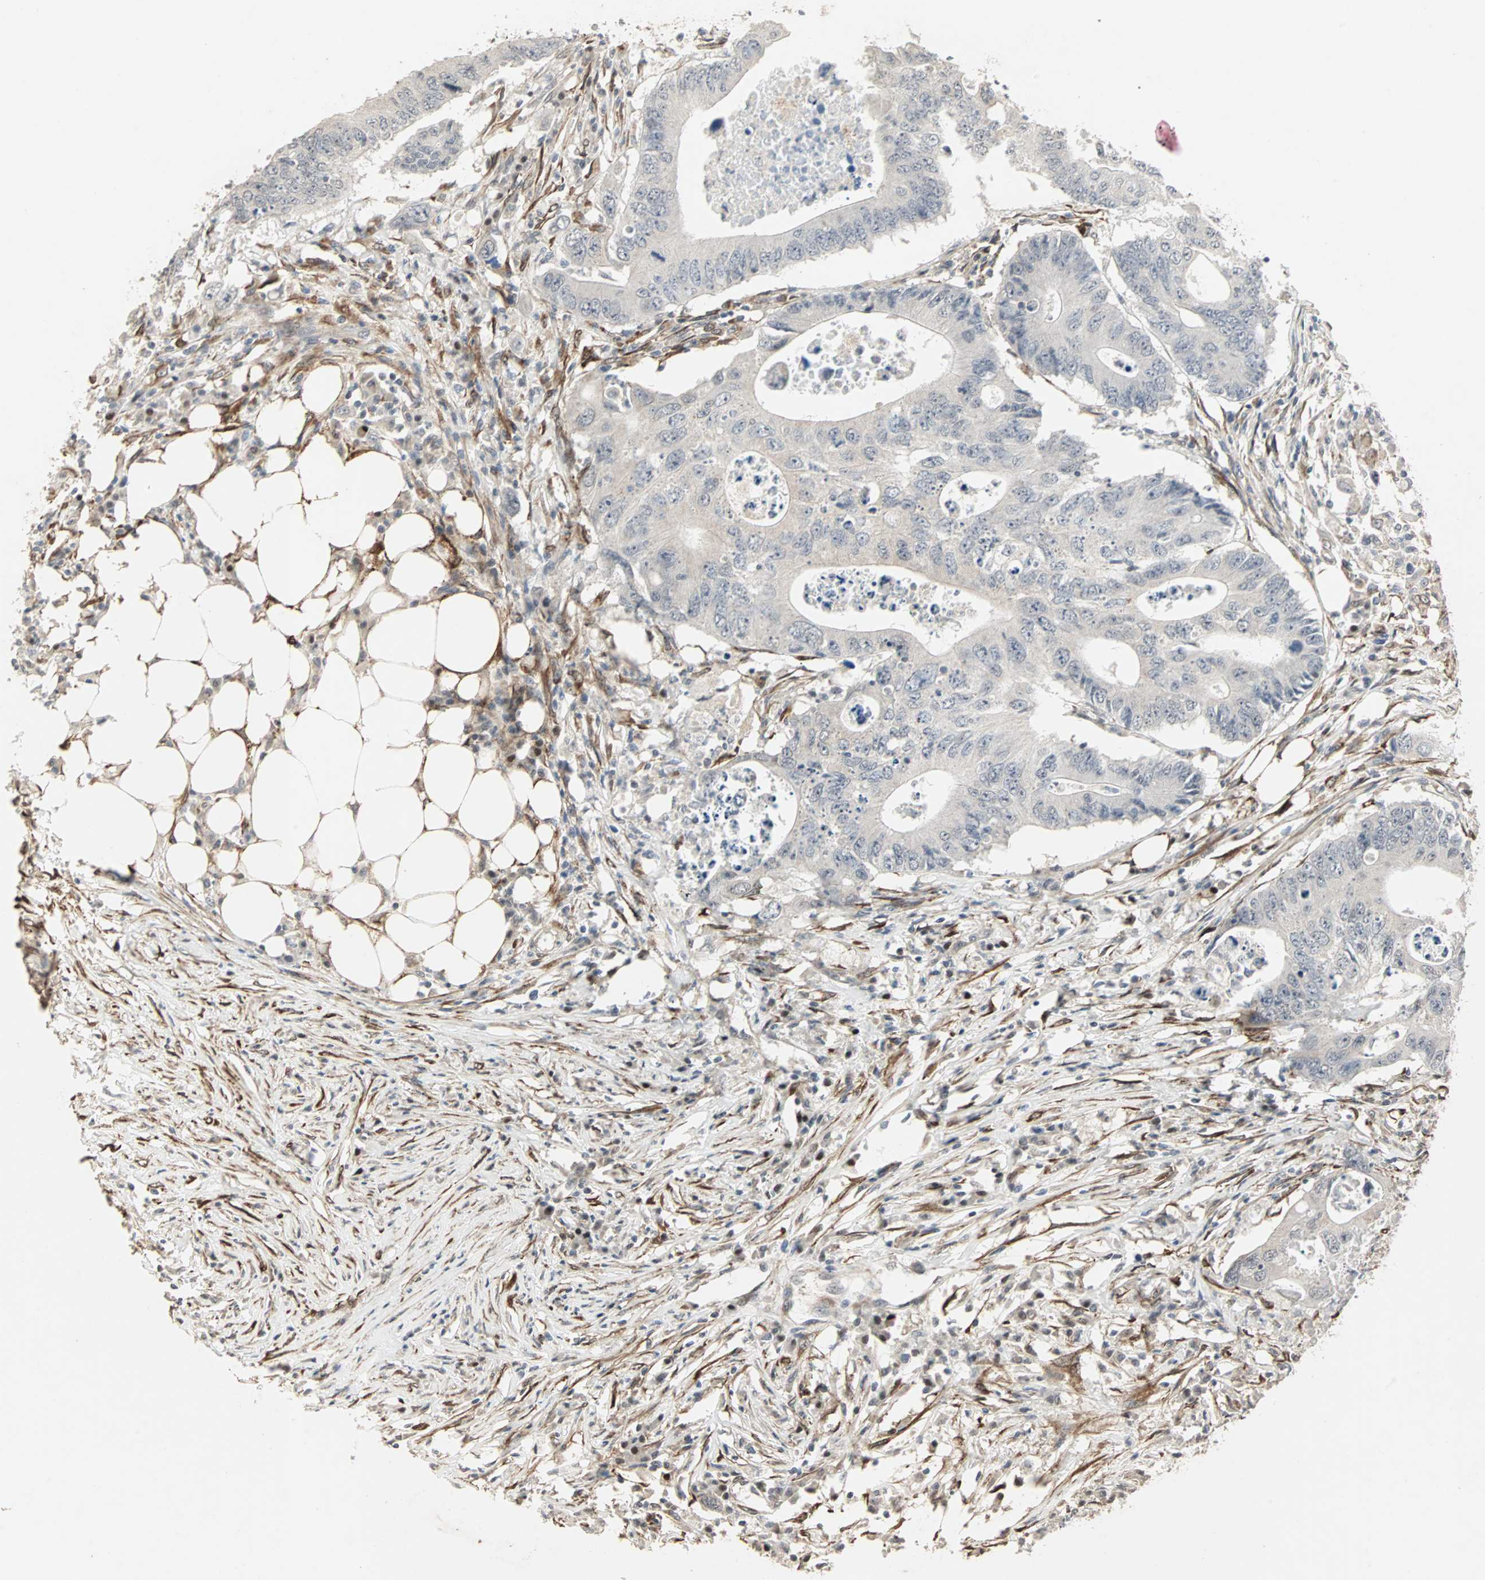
{"staining": {"intensity": "negative", "quantity": "none", "location": "none"}, "tissue": "colorectal cancer", "cell_type": "Tumor cells", "image_type": "cancer", "snomed": [{"axis": "morphology", "description": "Adenocarcinoma, NOS"}, {"axis": "topography", "description": "Colon"}], "caption": "High power microscopy image of an IHC micrograph of colorectal cancer (adenocarcinoma), revealing no significant staining in tumor cells.", "gene": "TRPV4", "patient": {"sex": "male", "age": 71}}